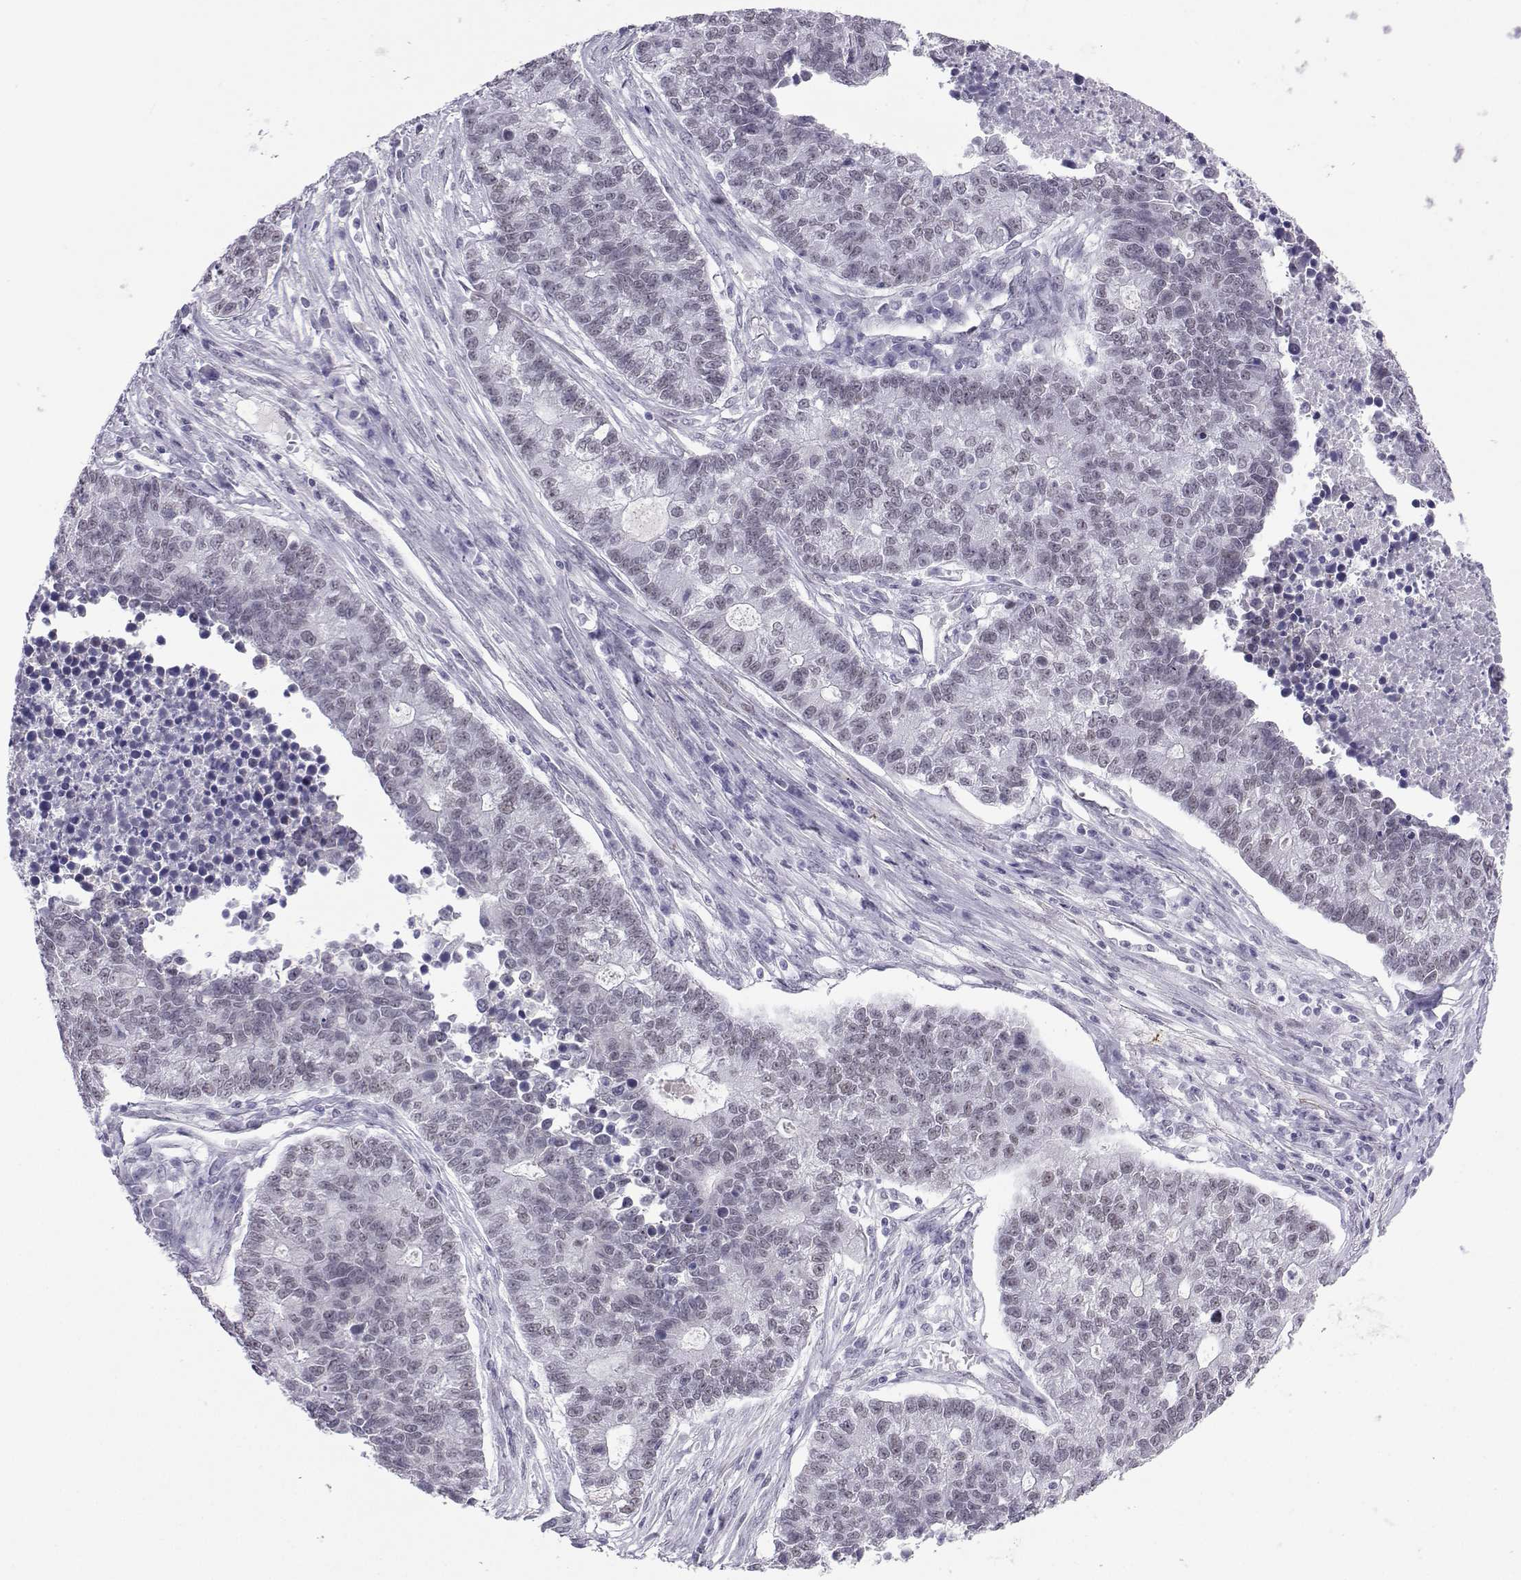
{"staining": {"intensity": "negative", "quantity": "none", "location": "none"}, "tissue": "lung cancer", "cell_type": "Tumor cells", "image_type": "cancer", "snomed": [{"axis": "morphology", "description": "Adenocarcinoma, NOS"}, {"axis": "topography", "description": "Lung"}], "caption": "An image of lung cancer stained for a protein exhibits no brown staining in tumor cells. (DAB IHC with hematoxylin counter stain).", "gene": "LORICRIN", "patient": {"sex": "male", "age": 57}}